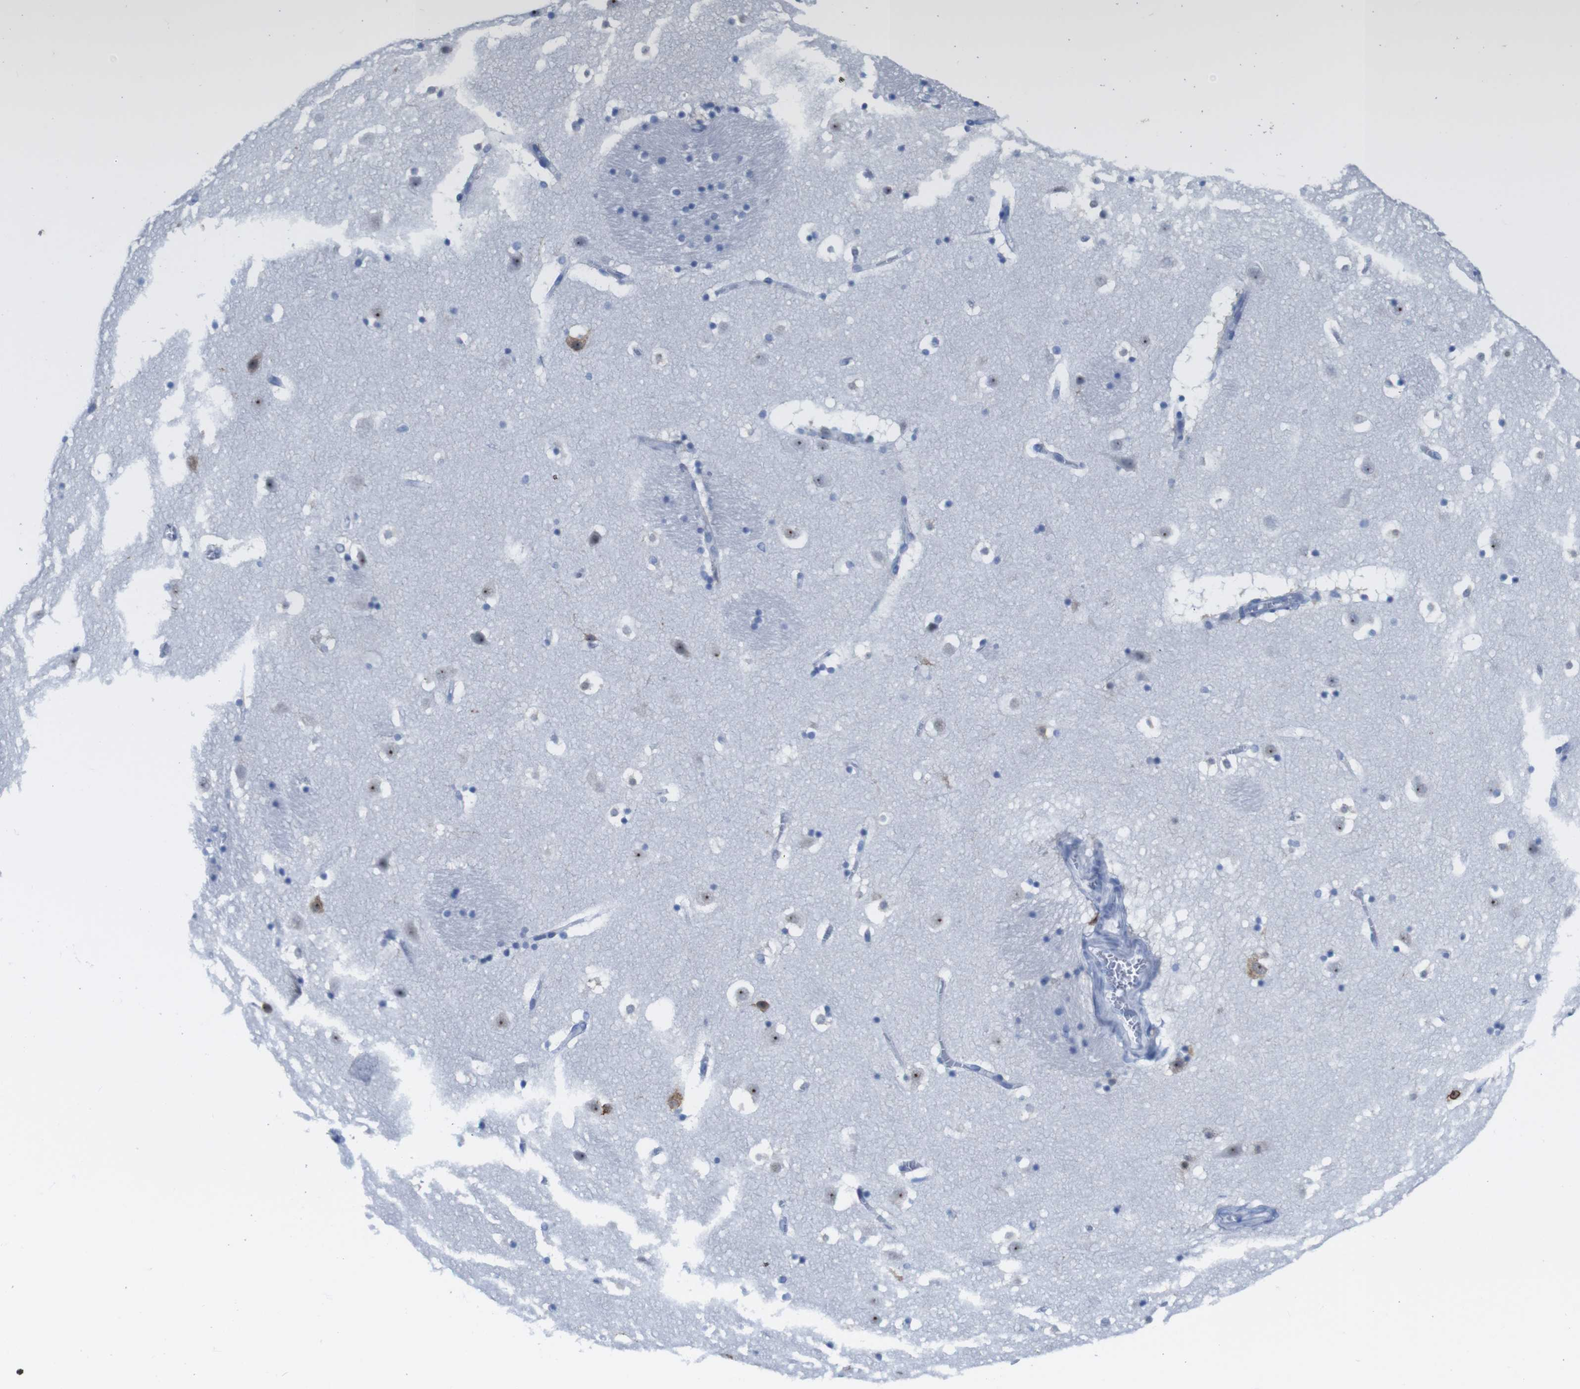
{"staining": {"intensity": "weak", "quantity": "<25%", "location": "cytoplasmic/membranous"}, "tissue": "caudate", "cell_type": "Glial cells", "image_type": "normal", "snomed": [{"axis": "morphology", "description": "Normal tissue, NOS"}, {"axis": "topography", "description": "Lateral ventricle wall"}], "caption": "Immunohistochemical staining of normal caudate reveals no significant expression in glial cells.", "gene": "PNMA1", "patient": {"sex": "male", "age": 45}}